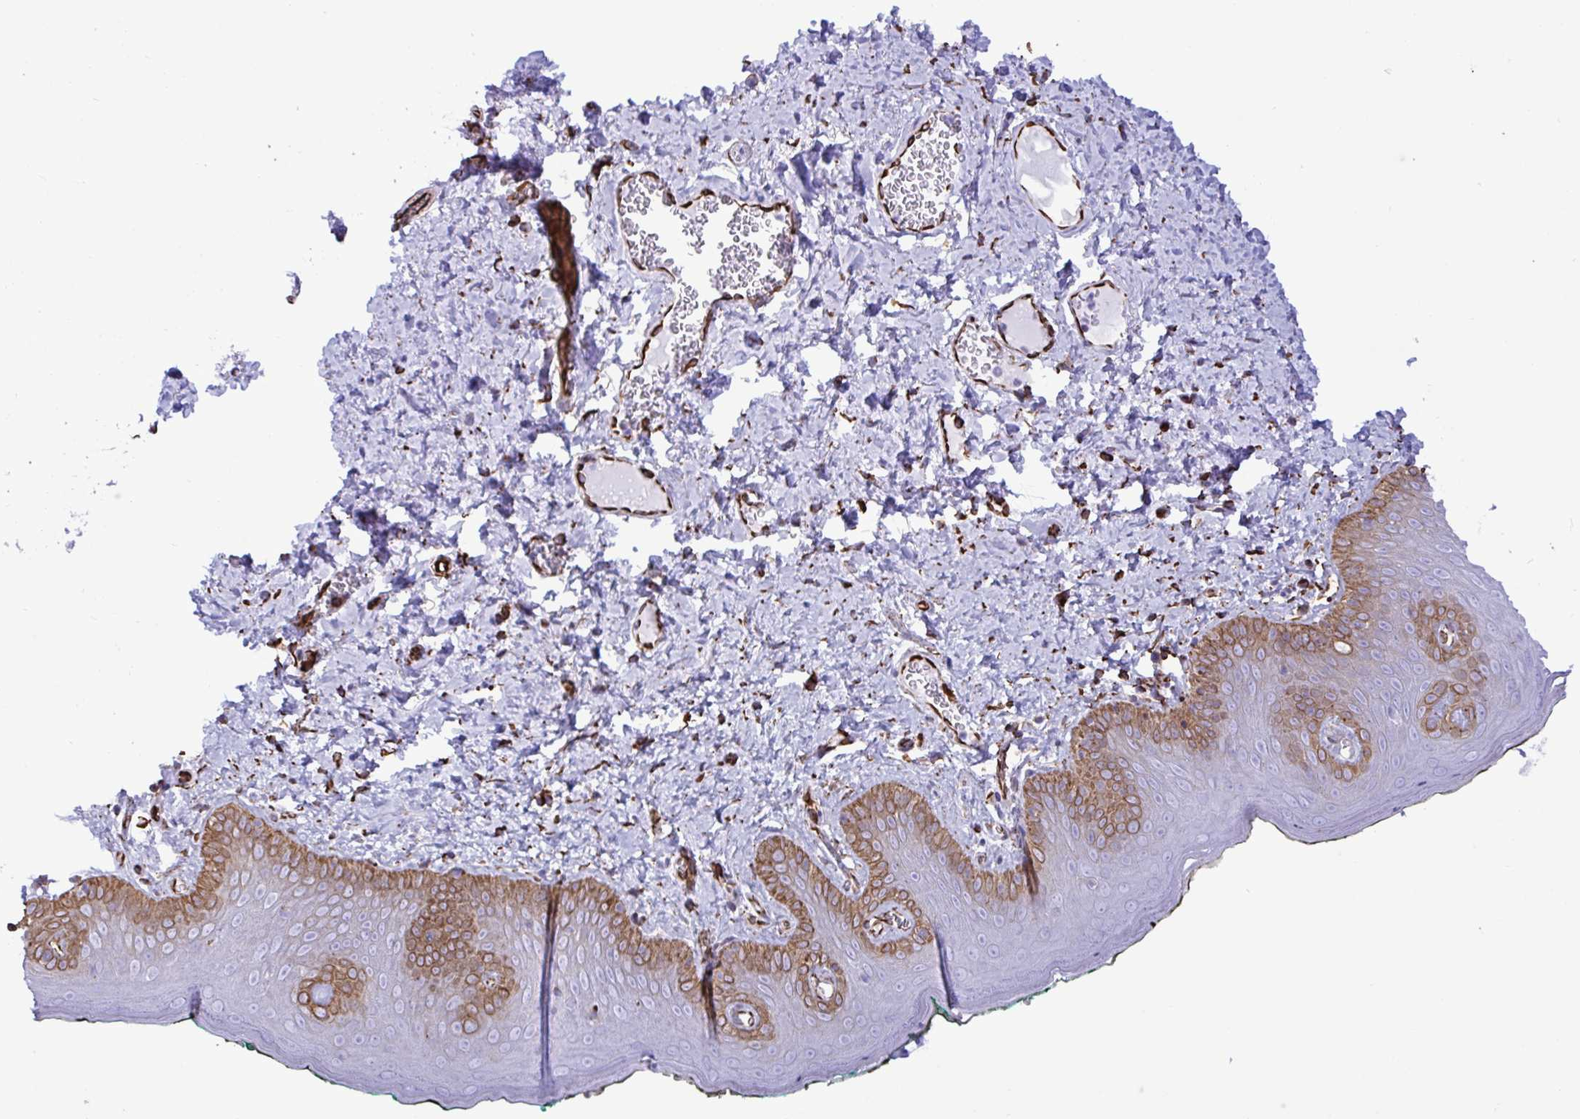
{"staining": {"intensity": "moderate", "quantity": "25%-75%", "location": "cytoplasmic/membranous"}, "tissue": "skin", "cell_type": "Epidermal cells", "image_type": "normal", "snomed": [{"axis": "morphology", "description": "Normal tissue, NOS"}, {"axis": "topography", "description": "Vulva"}, {"axis": "topography", "description": "Peripheral nerve tissue"}], "caption": "Immunohistochemistry histopathology image of unremarkable skin: human skin stained using immunohistochemistry (IHC) exhibits medium levels of moderate protein expression localized specifically in the cytoplasmic/membranous of epidermal cells, appearing as a cytoplasmic/membranous brown color.", "gene": "SMAD5", "patient": {"sex": "female", "age": 66}}